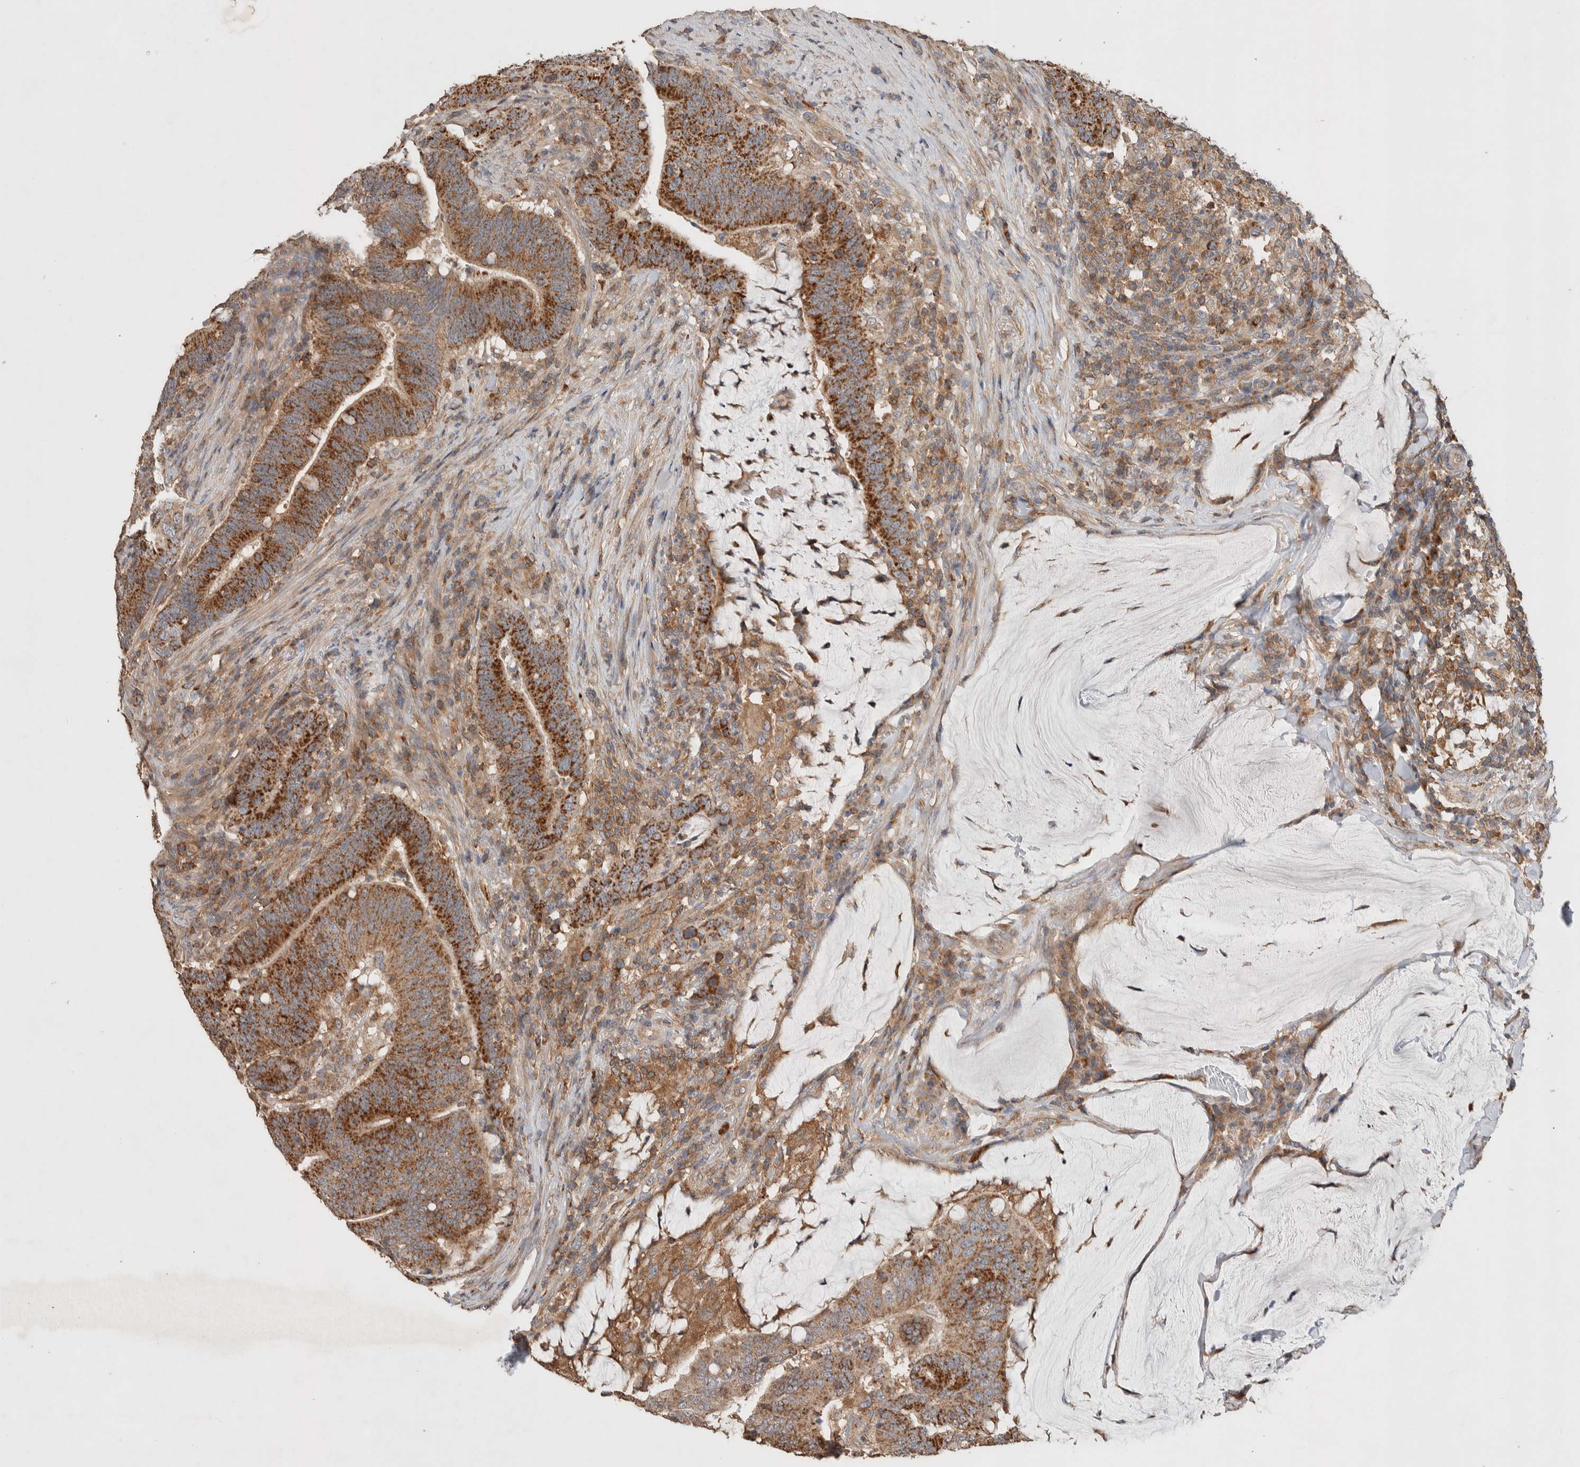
{"staining": {"intensity": "strong", "quantity": ">75%", "location": "cytoplasmic/membranous"}, "tissue": "colorectal cancer", "cell_type": "Tumor cells", "image_type": "cancer", "snomed": [{"axis": "morphology", "description": "Normal tissue, NOS"}, {"axis": "morphology", "description": "Adenocarcinoma, NOS"}, {"axis": "topography", "description": "Colon"}], "caption": "Tumor cells demonstrate strong cytoplasmic/membranous positivity in approximately >75% of cells in colorectal adenocarcinoma.", "gene": "DEPTOR", "patient": {"sex": "female", "age": 66}}